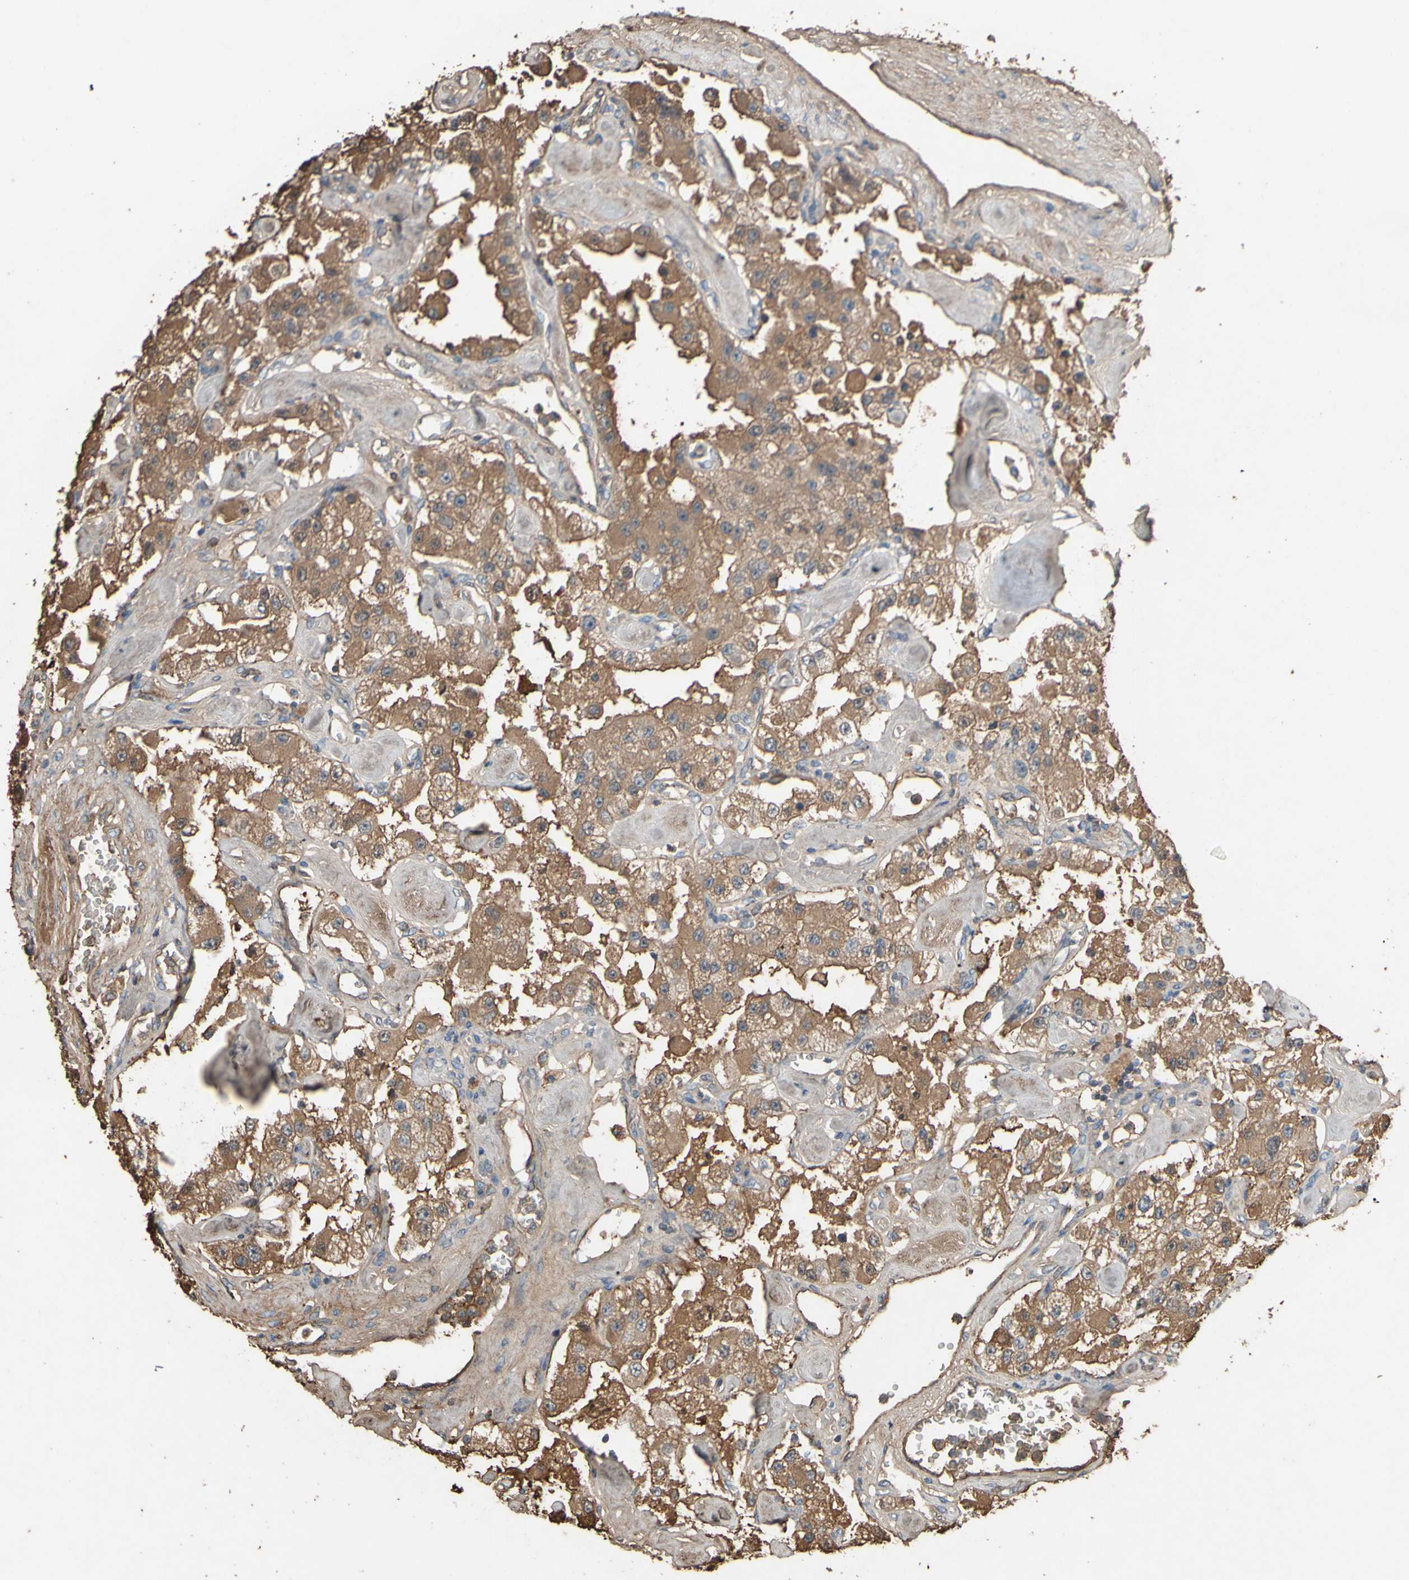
{"staining": {"intensity": "moderate", "quantity": "25%-75%", "location": "cytoplasmic/membranous"}, "tissue": "carcinoid", "cell_type": "Tumor cells", "image_type": "cancer", "snomed": [{"axis": "morphology", "description": "Carcinoid, malignant, NOS"}, {"axis": "topography", "description": "Pancreas"}], "caption": "Immunohistochemical staining of carcinoid exhibits medium levels of moderate cytoplasmic/membranous staining in approximately 25%-75% of tumor cells.", "gene": "PTGDS", "patient": {"sex": "male", "age": 41}}